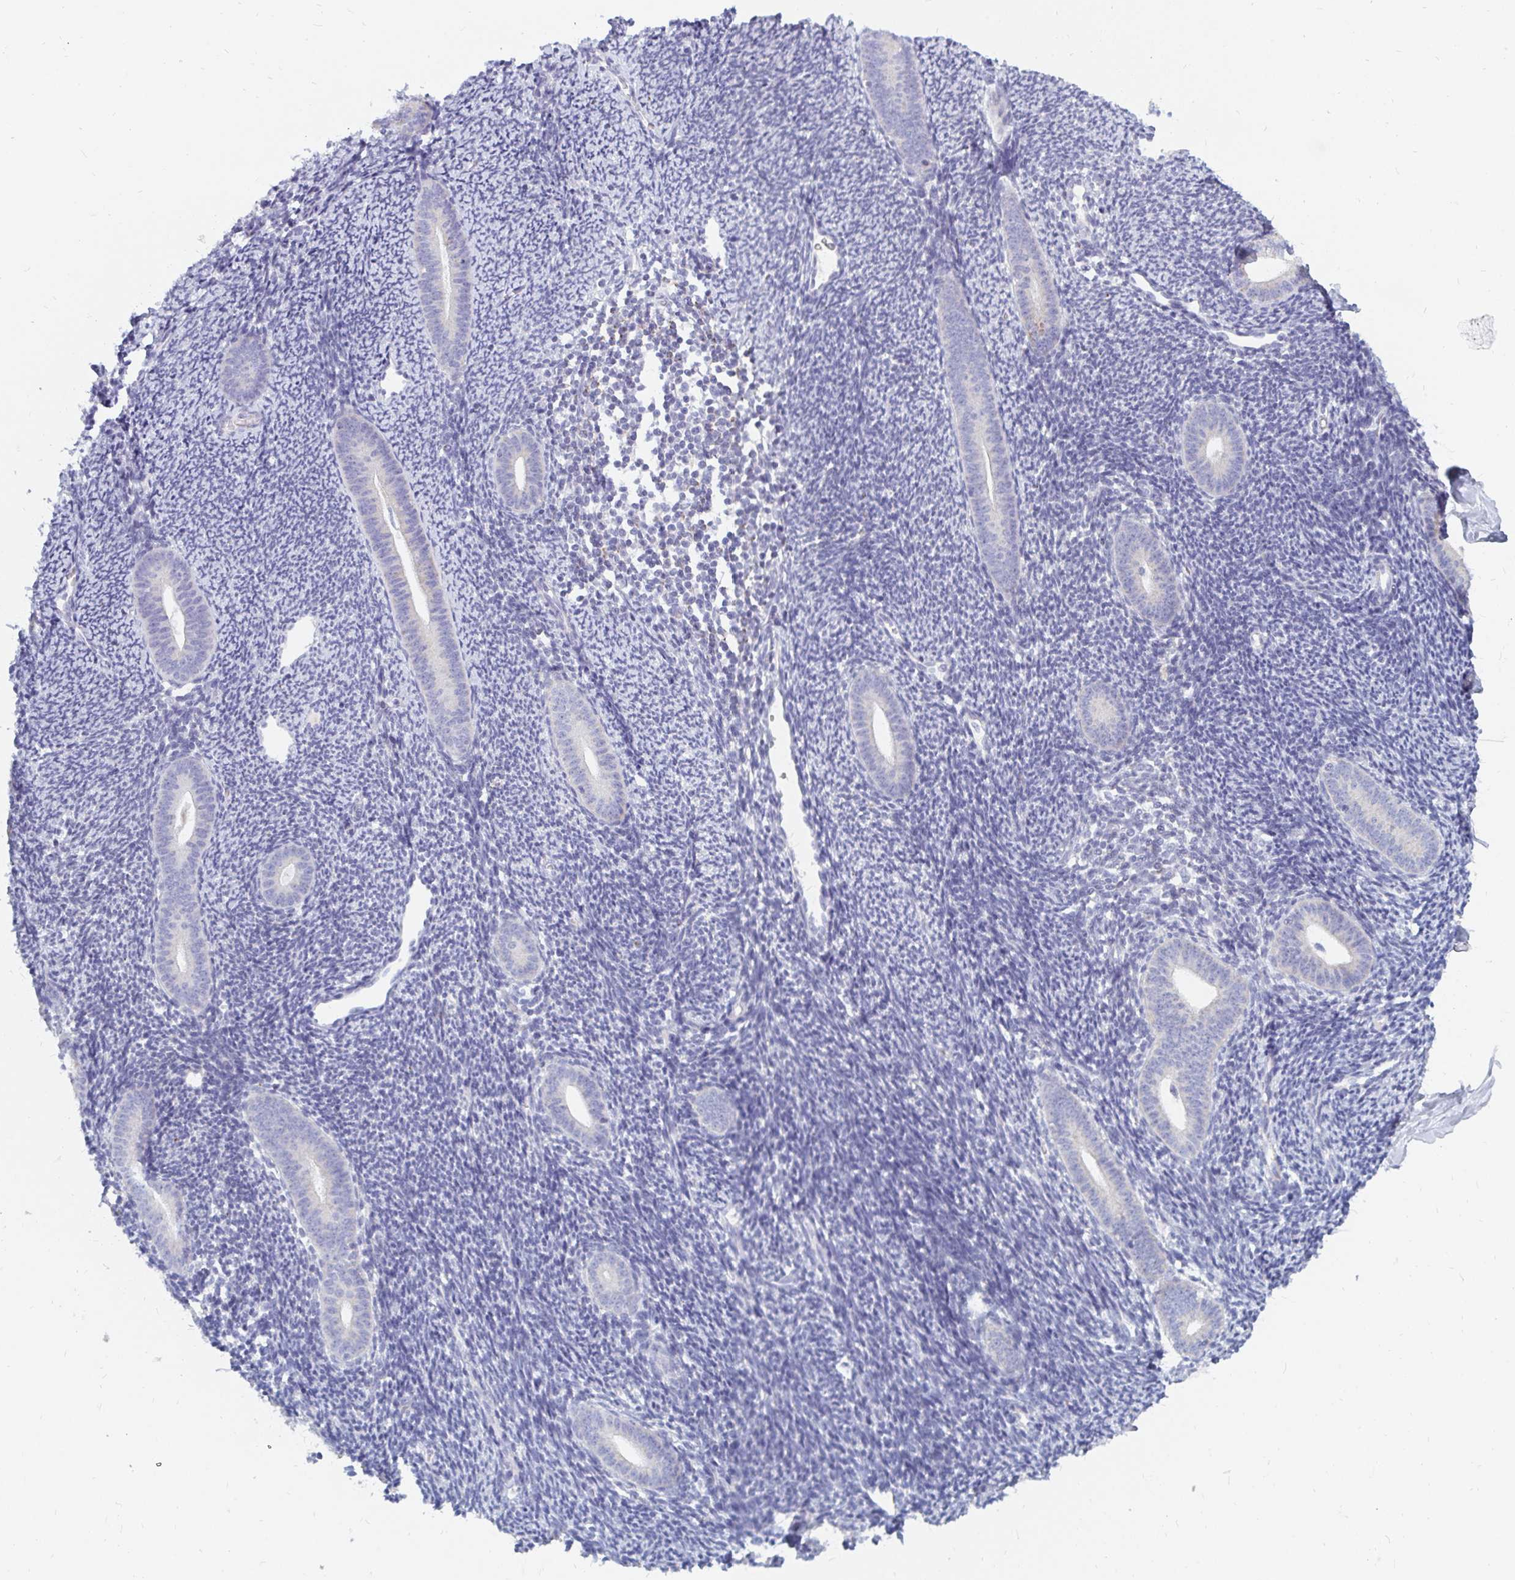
{"staining": {"intensity": "negative", "quantity": "none", "location": "none"}, "tissue": "endometrium", "cell_type": "Cells in endometrial stroma", "image_type": "normal", "snomed": [{"axis": "morphology", "description": "Normal tissue, NOS"}, {"axis": "topography", "description": "Endometrium"}], "caption": "High magnification brightfield microscopy of normal endometrium stained with DAB (brown) and counterstained with hematoxylin (blue): cells in endometrial stroma show no significant positivity.", "gene": "OR10V1", "patient": {"sex": "female", "age": 39}}